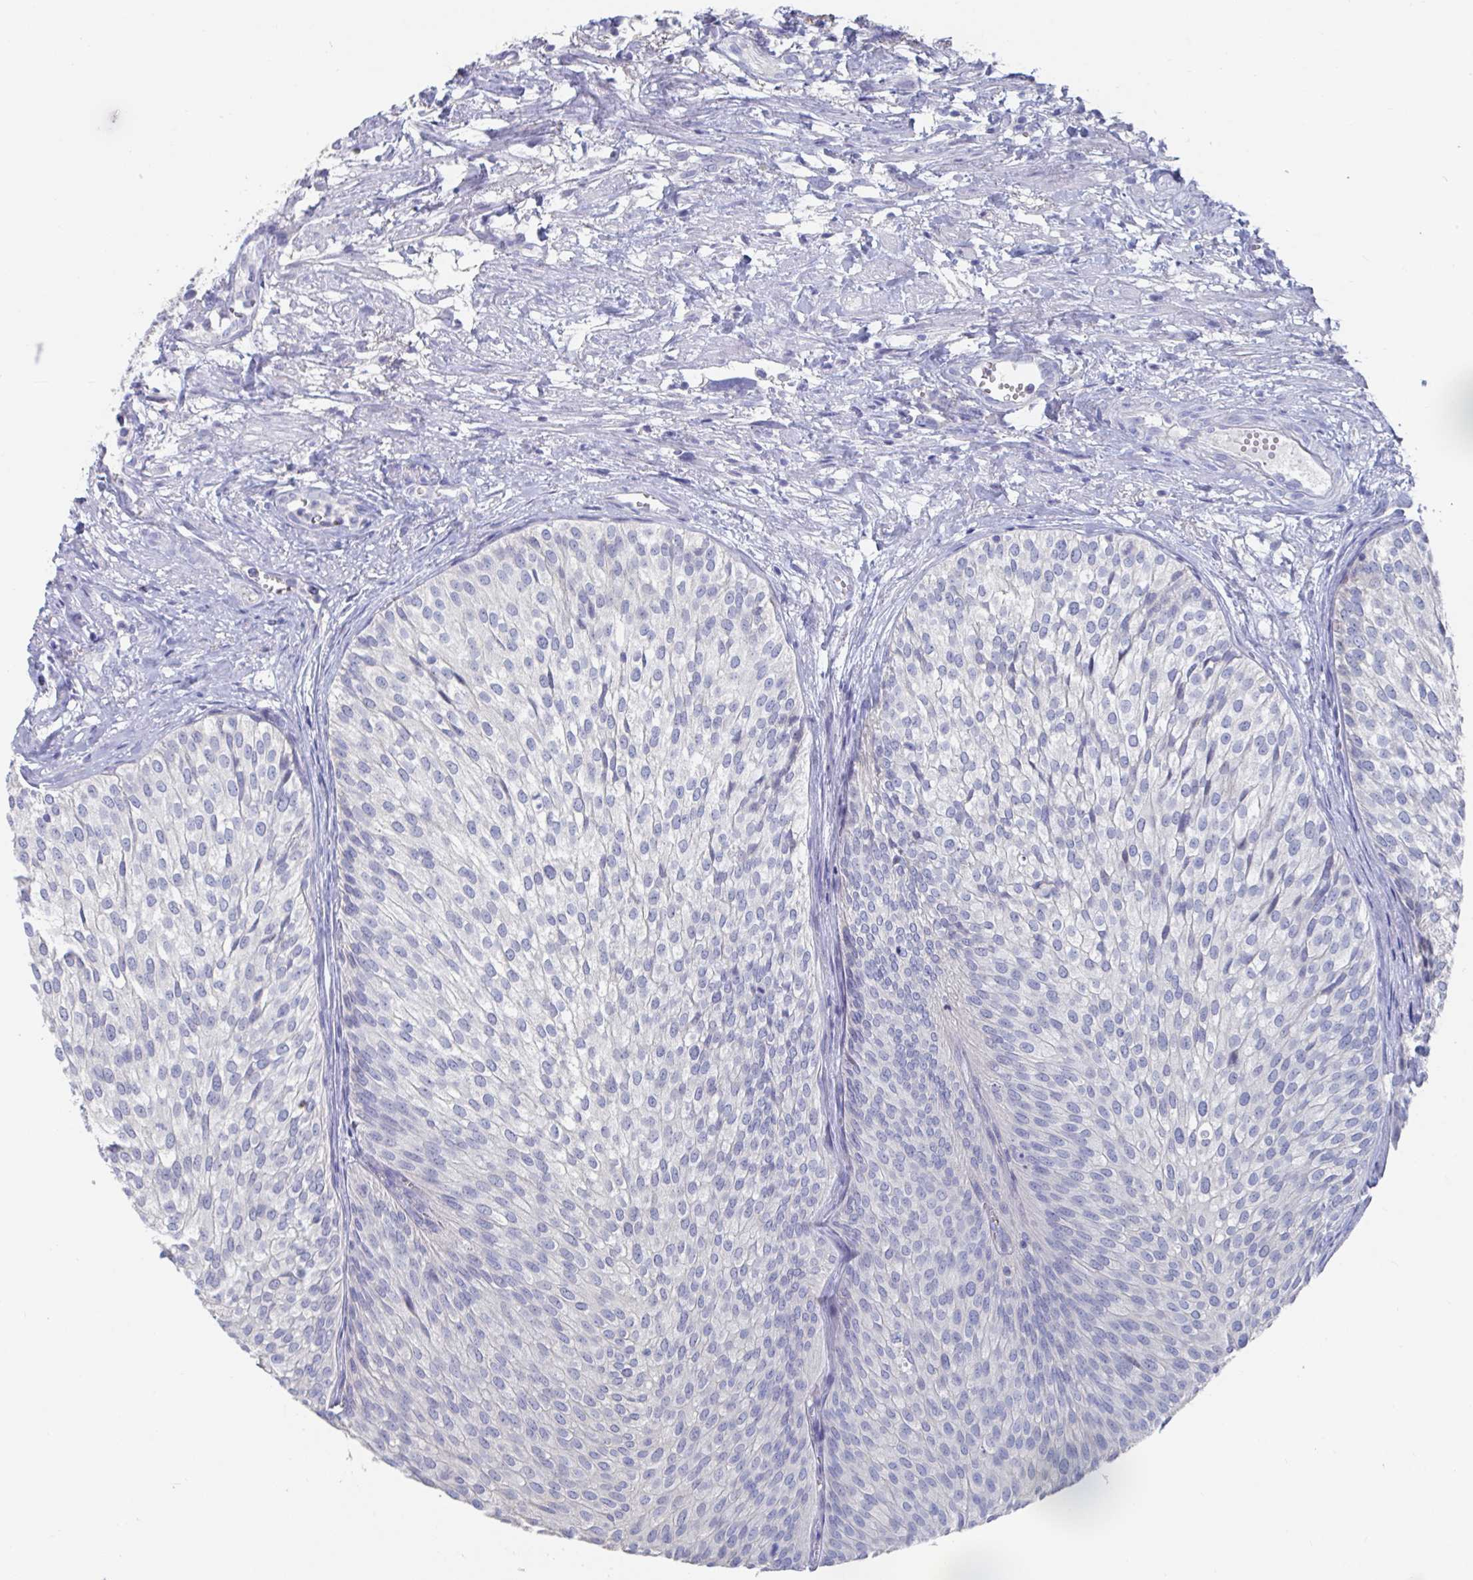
{"staining": {"intensity": "negative", "quantity": "none", "location": "none"}, "tissue": "urothelial cancer", "cell_type": "Tumor cells", "image_type": "cancer", "snomed": [{"axis": "morphology", "description": "Urothelial carcinoma, Low grade"}, {"axis": "topography", "description": "Urinary bladder"}], "caption": "Tumor cells show no significant expression in urothelial cancer.", "gene": "KCNK5", "patient": {"sex": "male", "age": 91}}